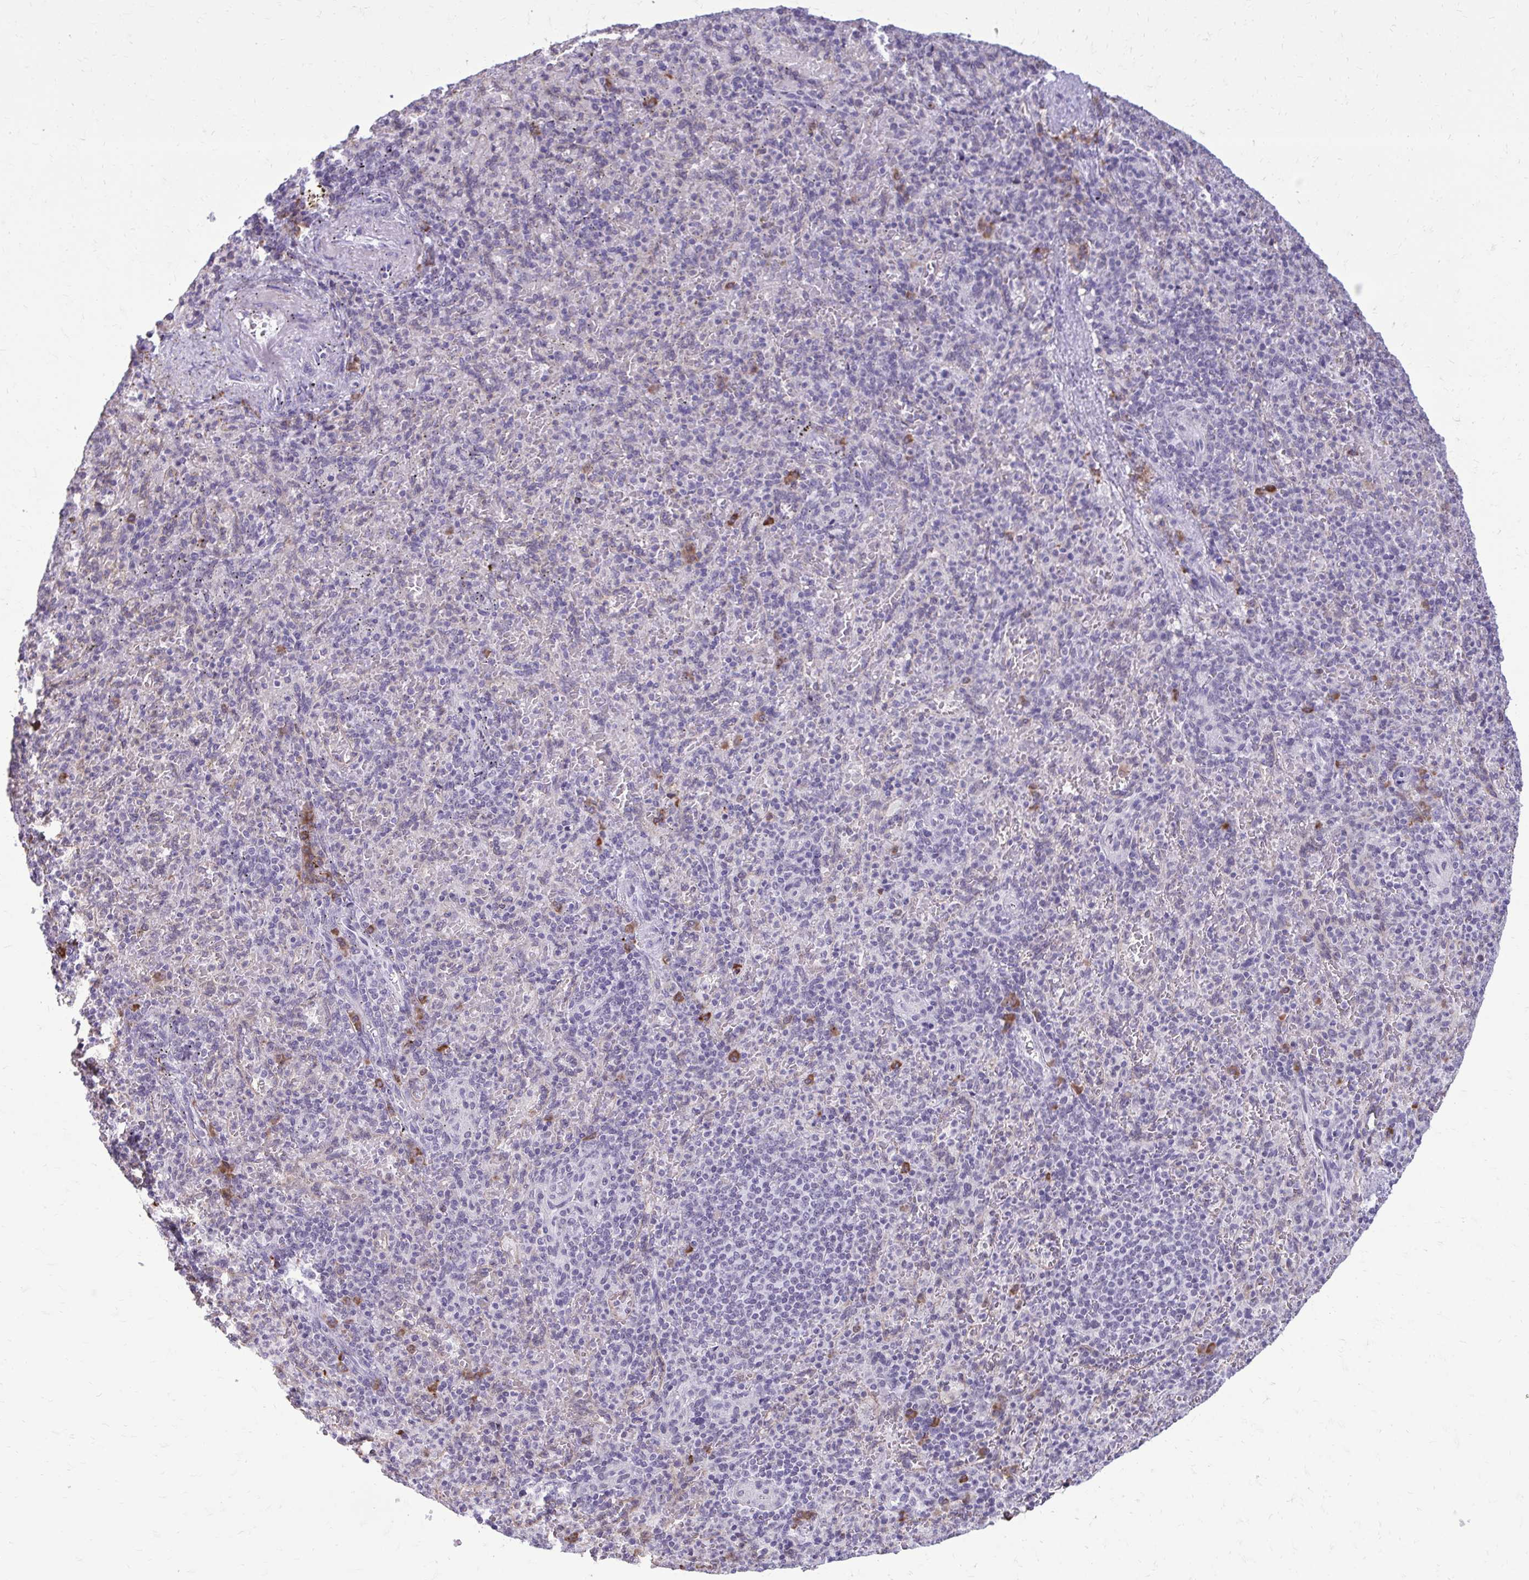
{"staining": {"intensity": "negative", "quantity": "none", "location": "none"}, "tissue": "spleen", "cell_type": "Cells in red pulp", "image_type": "normal", "snomed": [{"axis": "morphology", "description": "Normal tissue, NOS"}, {"axis": "topography", "description": "Spleen"}], "caption": "The micrograph demonstrates no significant positivity in cells in red pulp of spleen. The staining was performed using DAB (3,3'-diaminobenzidine) to visualize the protein expression in brown, while the nuclei were stained in blue with hematoxylin (Magnification: 20x).", "gene": "PROSER1", "patient": {"sex": "female", "age": 74}}